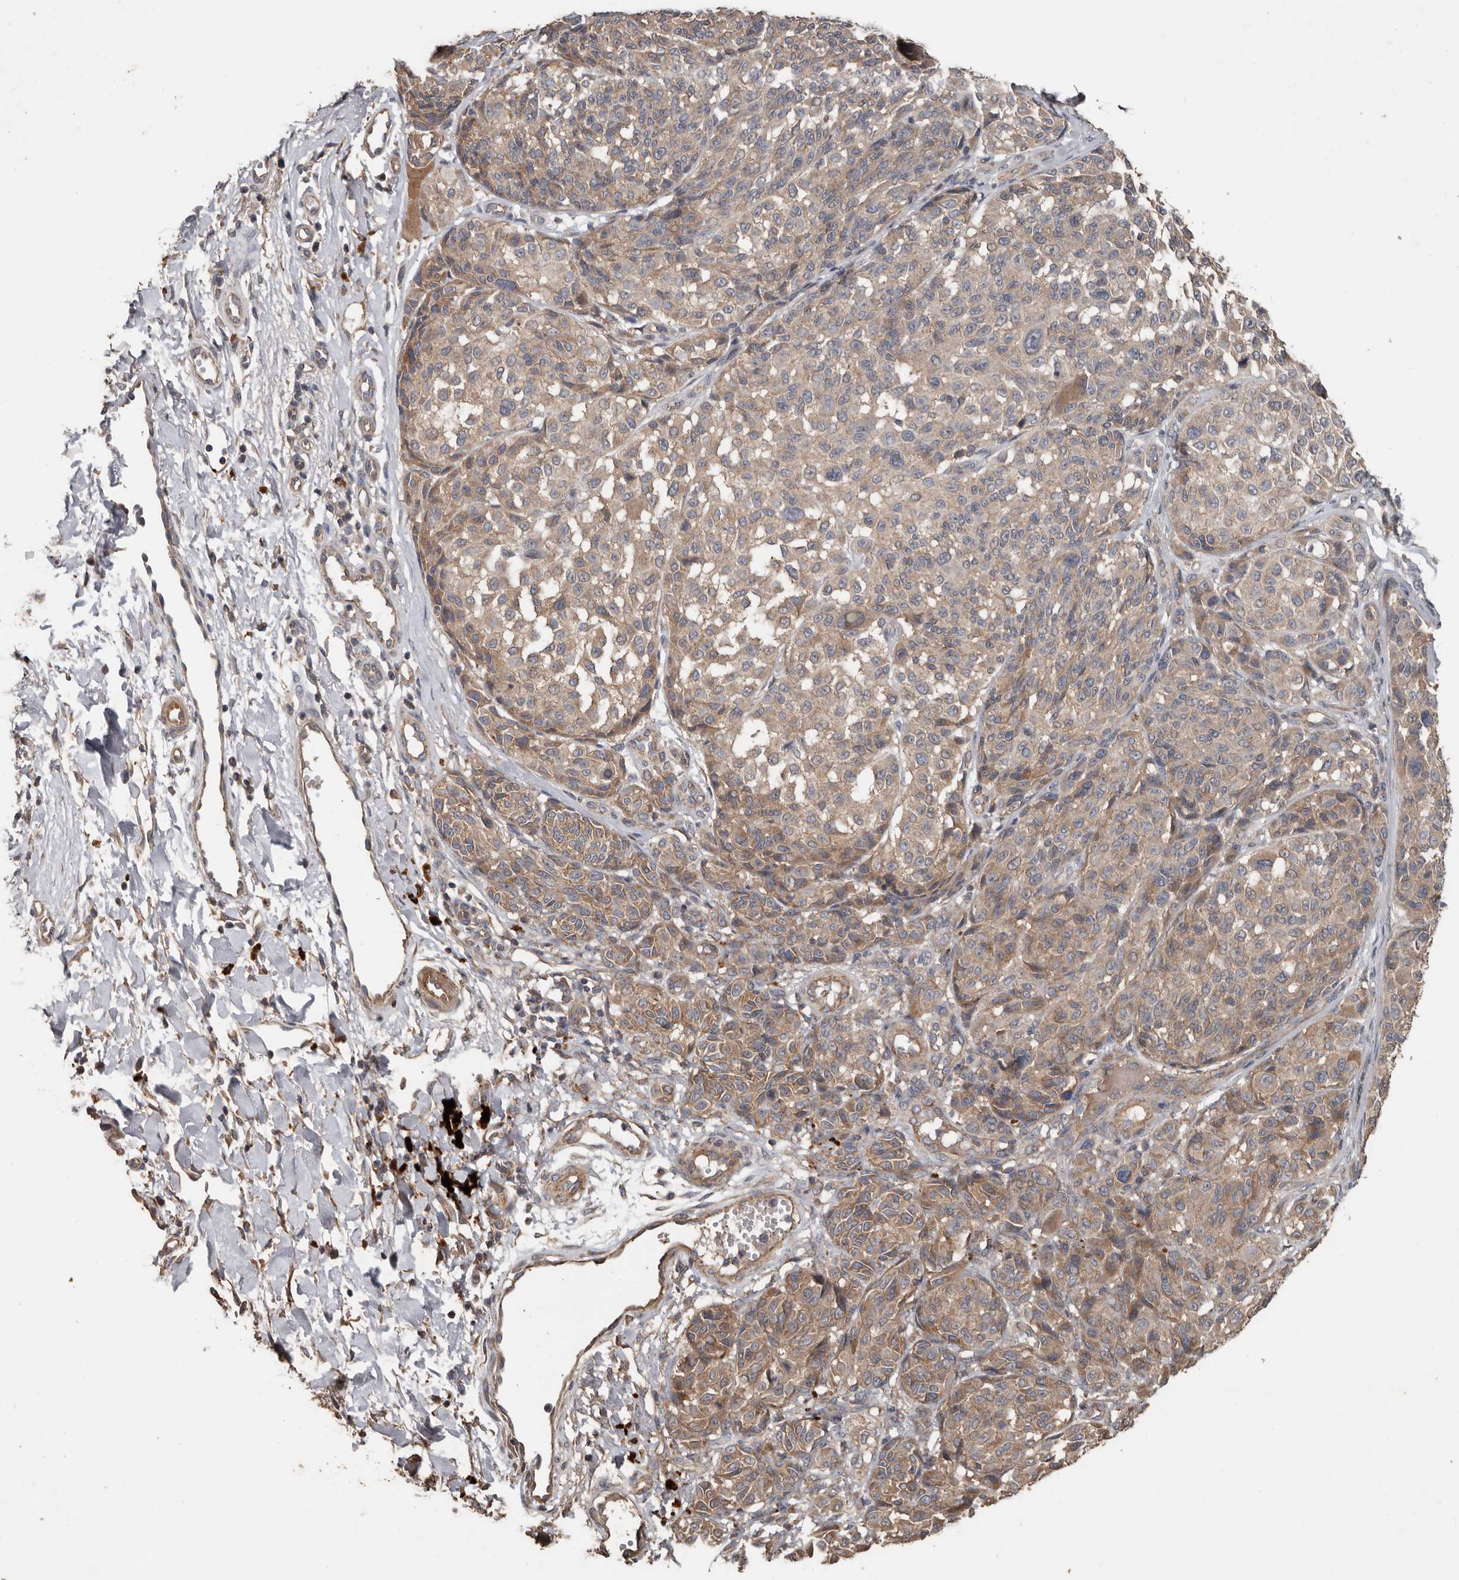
{"staining": {"intensity": "weak", "quantity": ">75%", "location": "cytoplasmic/membranous"}, "tissue": "melanoma", "cell_type": "Tumor cells", "image_type": "cancer", "snomed": [{"axis": "morphology", "description": "Malignant melanoma, NOS"}, {"axis": "topography", "description": "Skin"}], "caption": "The photomicrograph reveals staining of malignant melanoma, revealing weak cytoplasmic/membranous protein expression (brown color) within tumor cells.", "gene": "HYAL4", "patient": {"sex": "male", "age": 83}}